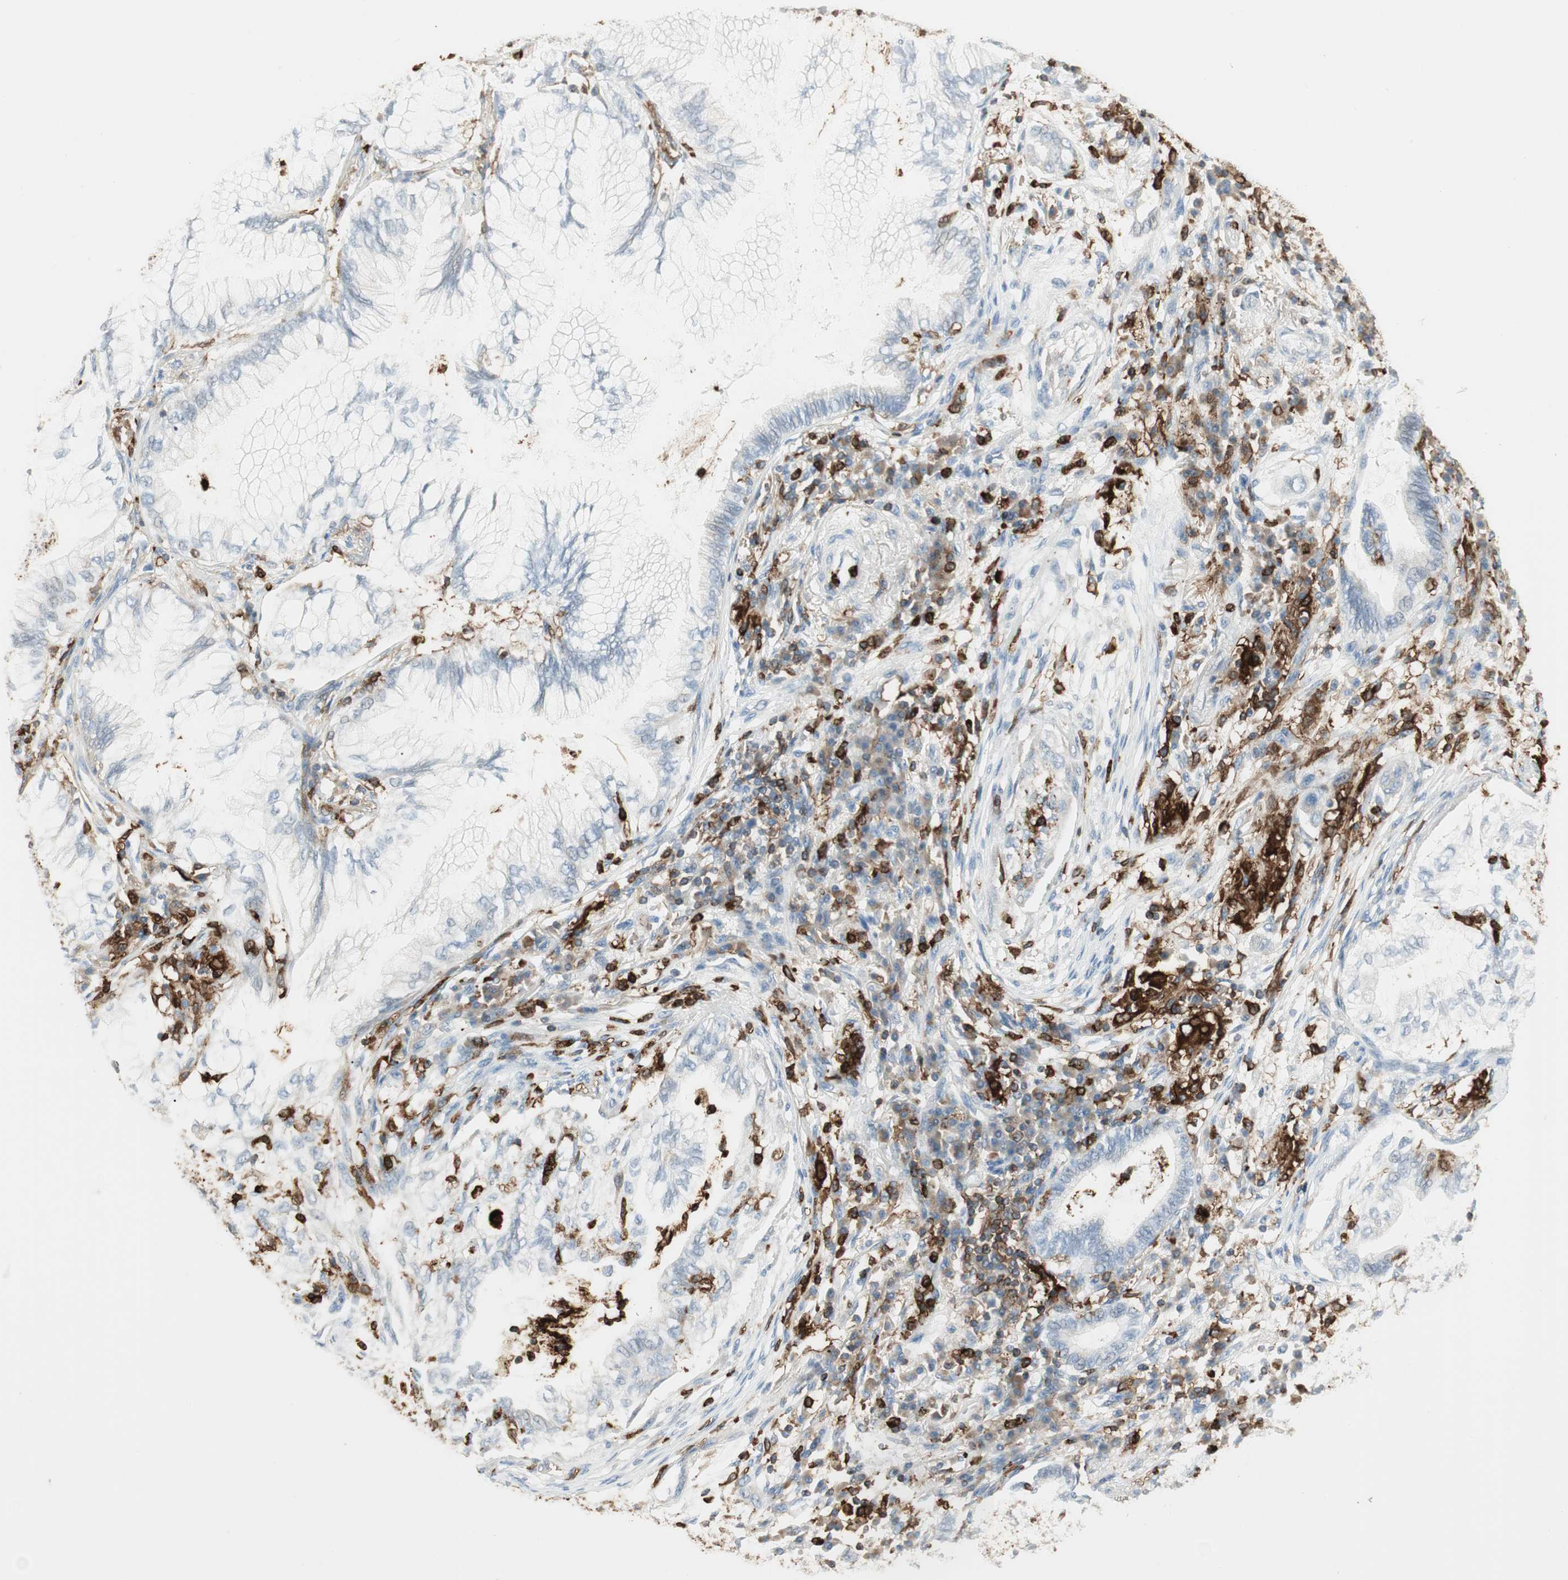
{"staining": {"intensity": "negative", "quantity": "none", "location": "none"}, "tissue": "lung cancer", "cell_type": "Tumor cells", "image_type": "cancer", "snomed": [{"axis": "morphology", "description": "Normal tissue, NOS"}, {"axis": "morphology", "description": "Adenocarcinoma, NOS"}, {"axis": "topography", "description": "Bronchus"}, {"axis": "topography", "description": "Lung"}], "caption": "Immunohistochemical staining of human lung cancer (adenocarcinoma) exhibits no significant staining in tumor cells.", "gene": "ITGB2", "patient": {"sex": "female", "age": 70}}